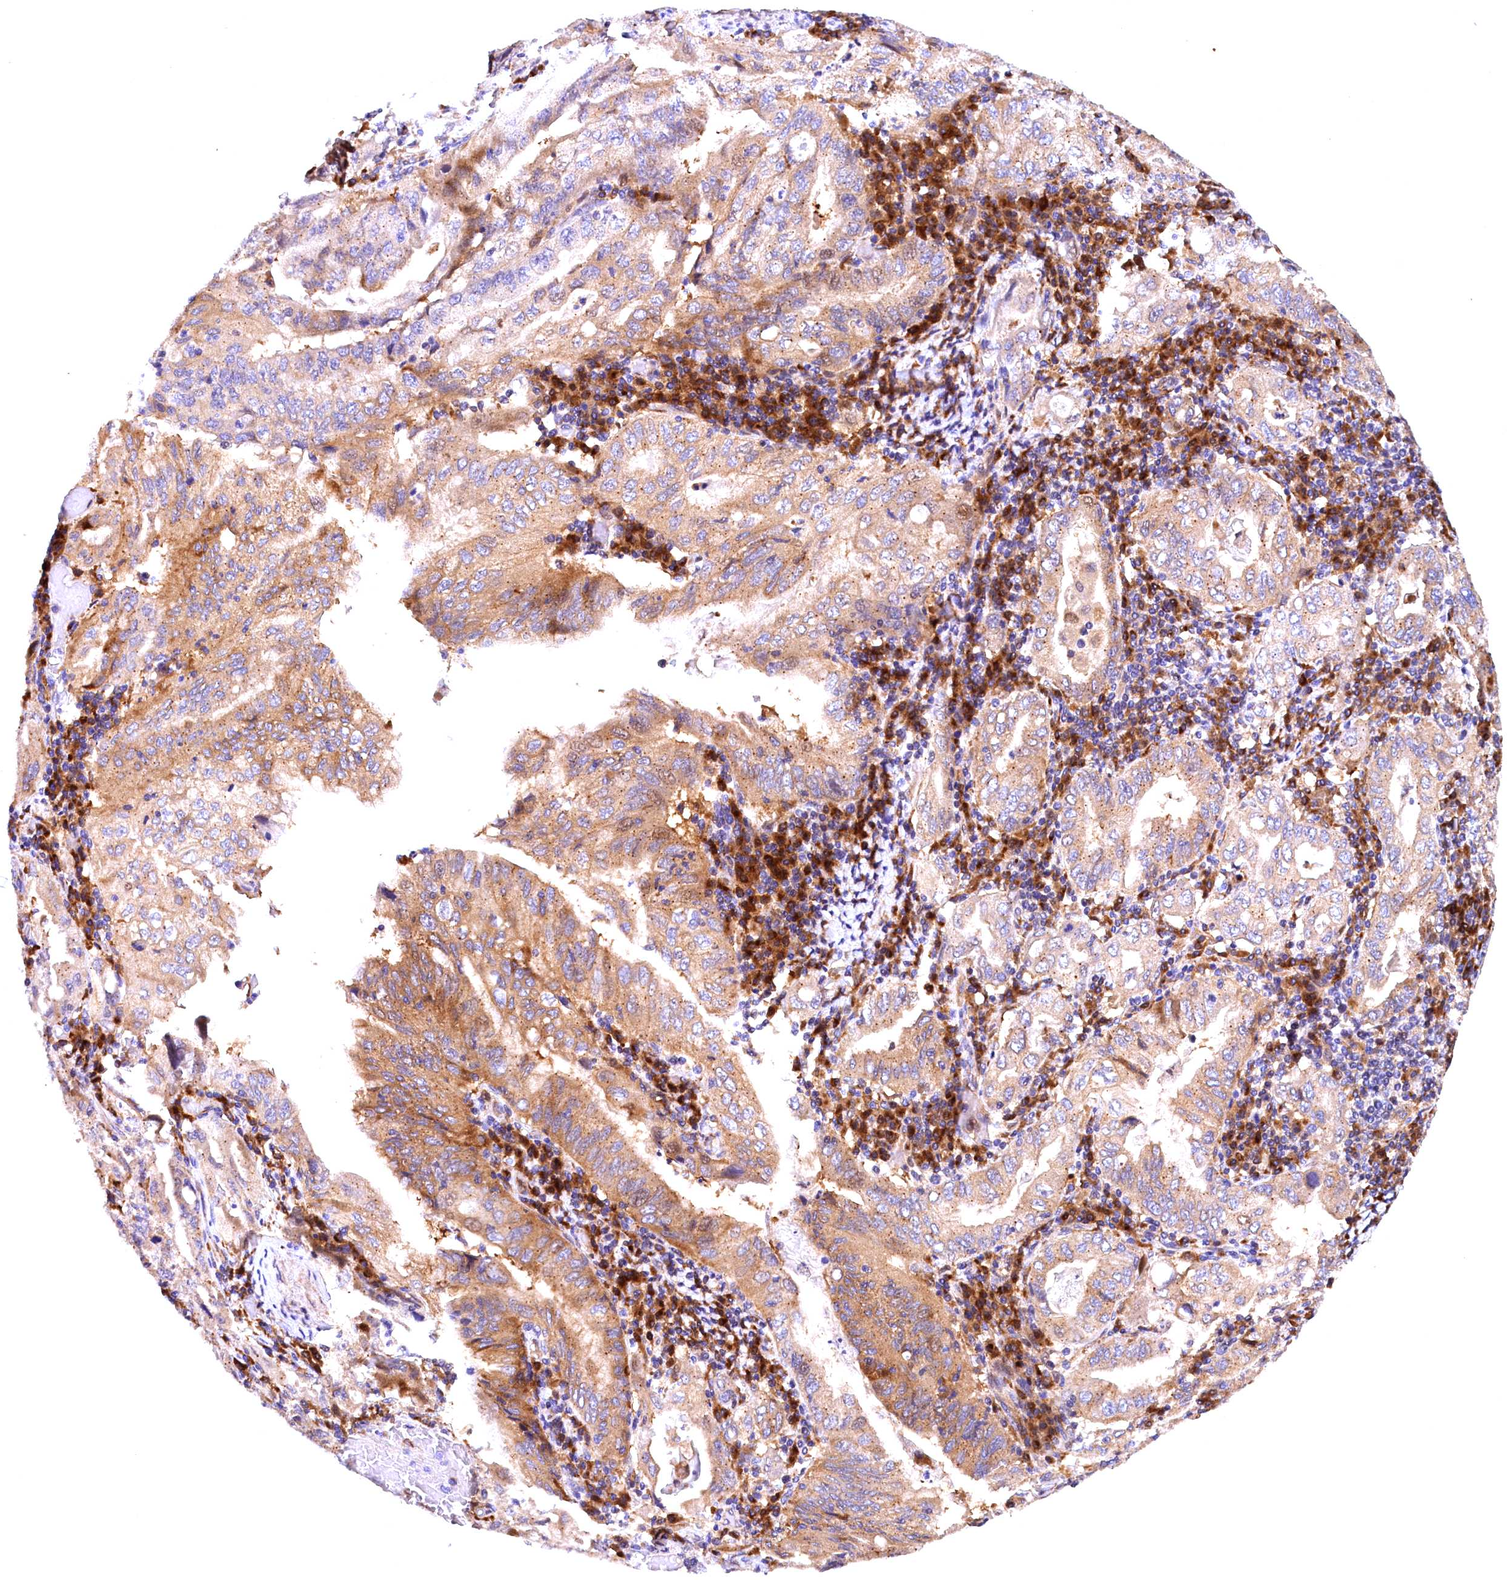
{"staining": {"intensity": "moderate", "quantity": "25%-75%", "location": "cytoplasmic/membranous"}, "tissue": "stomach cancer", "cell_type": "Tumor cells", "image_type": "cancer", "snomed": [{"axis": "morphology", "description": "Normal tissue, NOS"}, {"axis": "morphology", "description": "Adenocarcinoma, NOS"}, {"axis": "topography", "description": "Esophagus"}, {"axis": "topography", "description": "Stomach, upper"}, {"axis": "topography", "description": "Peripheral nerve tissue"}], "caption": "Tumor cells demonstrate medium levels of moderate cytoplasmic/membranous expression in approximately 25%-75% of cells in human stomach cancer (adenocarcinoma). The protein is stained brown, and the nuclei are stained in blue (DAB IHC with brightfield microscopy, high magnification).", "gene": "NAIP", "patient": {"sex": "male", "age": 62}}